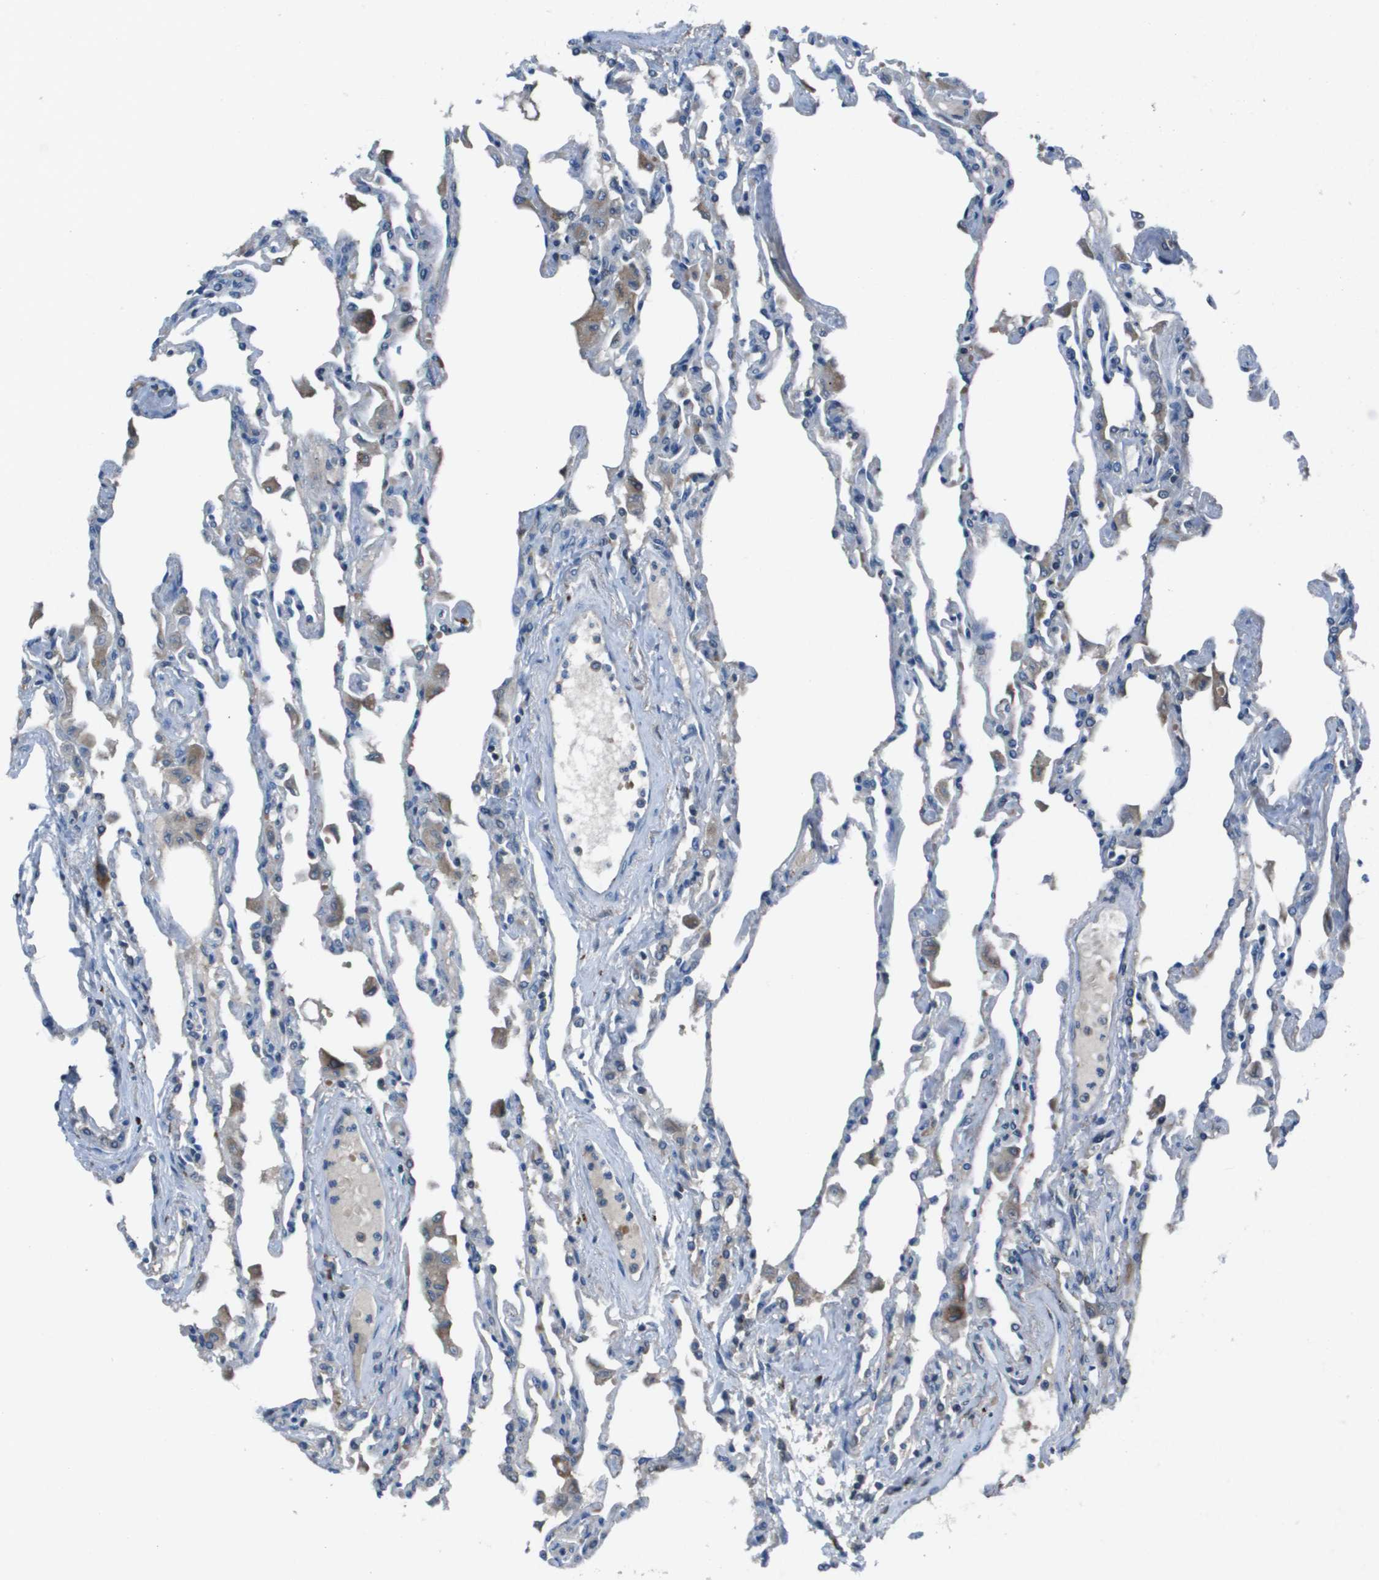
{"staining": {"intensity": "negative", "quantity": "none", "location": "none"}, "tissue": "lung", "cell_type": "Alveolar cells", "image_type": "normal", "snomed": [{"axis": "morphology", "description": "Normal tissue, NOS"}, {"axis": "topography", "description": "Bronchus"}, {"axis": "topography", "description": "Lung"}], "caption": "A photomicrograph of human lung is negative for staining in alveolar cells. (DAB immunohistochemistry with hematoxylin counter stain).", "gene": "CAMK4", "patient": {"sex": "female", "age": 49}}